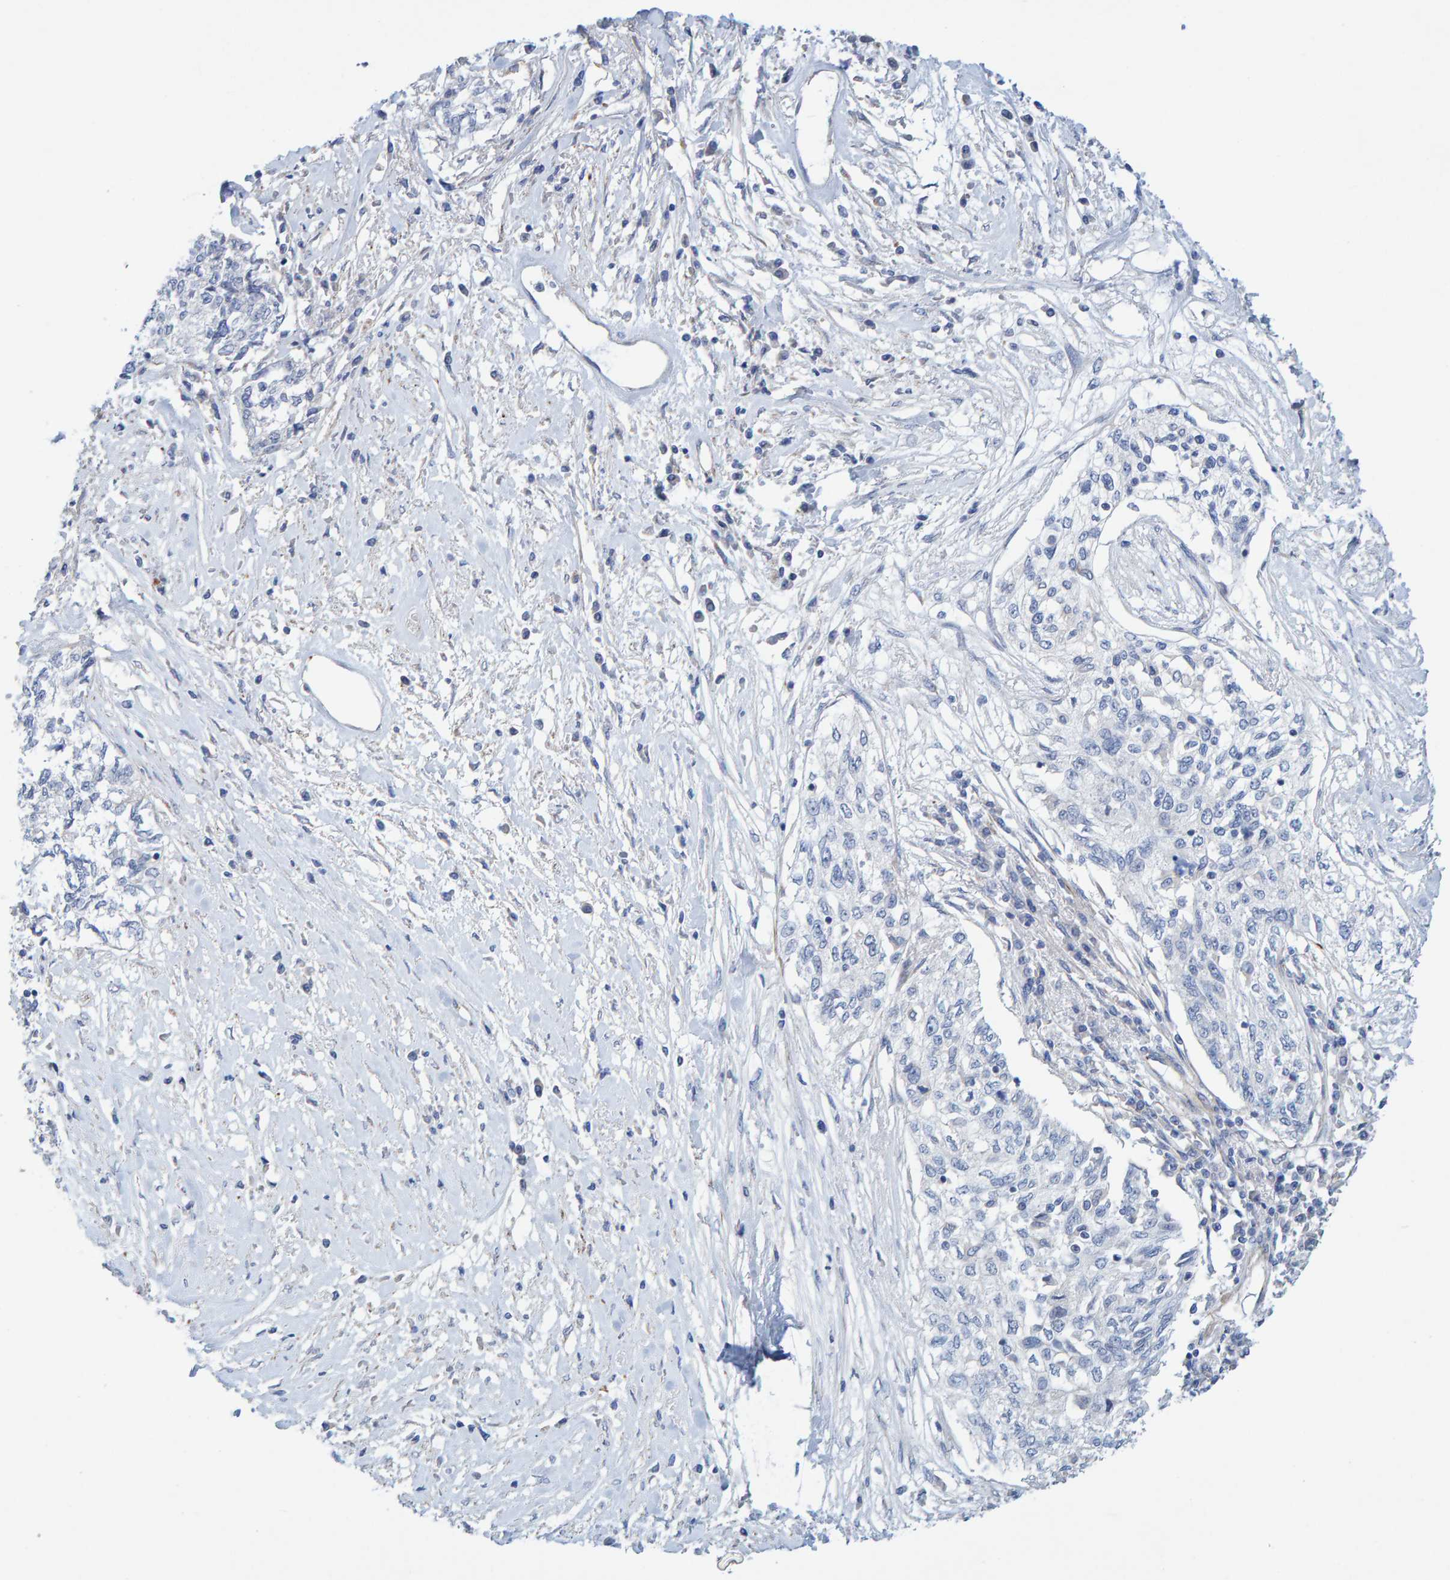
{"staining": {"intensity": "negative", "quantity": "none", "location": "none"}, "tissue": "cervical cancer", "cell_type": "Tumor cells", "image_type": "cancer", "snomed": [{"axis": "morphology", "description": "Squamous cell carcinoma, NOS"}, {"axis": "topography", "description": "Cervix"}], "caption": "The photomicrograph demonstrates no significant expression in tumor cells of squamous cell carcinoma (cervical). (Stains: DAB immunohistochemistry with hematoxylin counter stain, Microscopy: brightfield microscopy at high magnification).", "gene": "POLG2", "patient": {"sex": "female", "age": 57}}